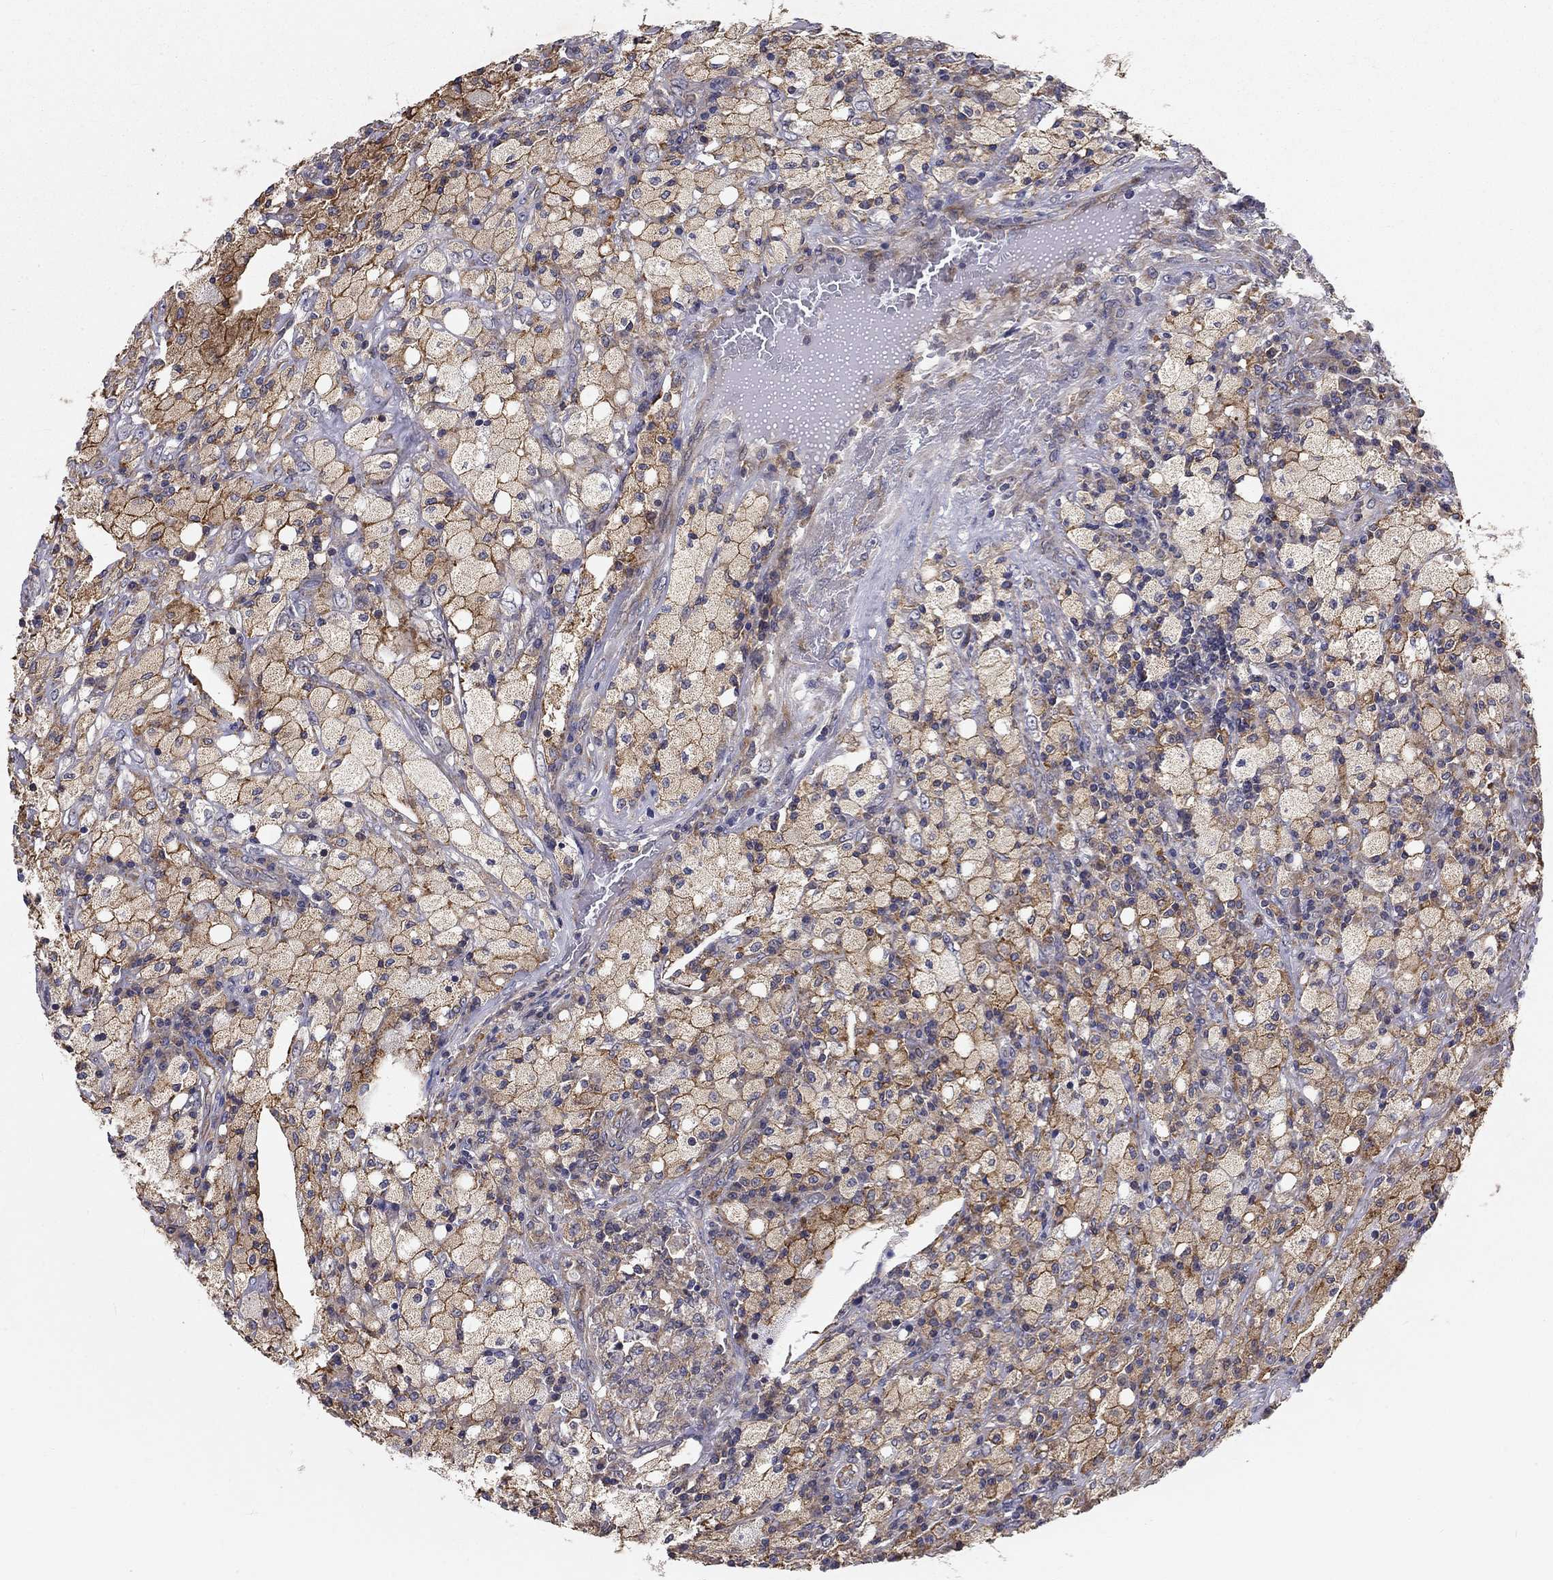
{"staining": {"intensity": "moderate", "quantity": "25%-75%", "location": "cytoplasmic/membranous"}, "tissue": "testis cancer", "cell_type": "Tumor cells", "image_type": "cancer", "snomed": [{"axis": "morphology", "description": "Necrosis, NOS"}, {"axis": "morphology", "description": "Carcinoma, Embryonal, NOS"}, {"axis": "topography", "description": "Testis"}], "caption": "DAB immunohistochemical staining of human embryonal carcinoma (testis) reveals moderate cytoplasmic/membranous protein positivity in about 25%-75% of tumor cells.", "gene": "ALDH4A1", "patient": {"sex": "male", "age": 19}}